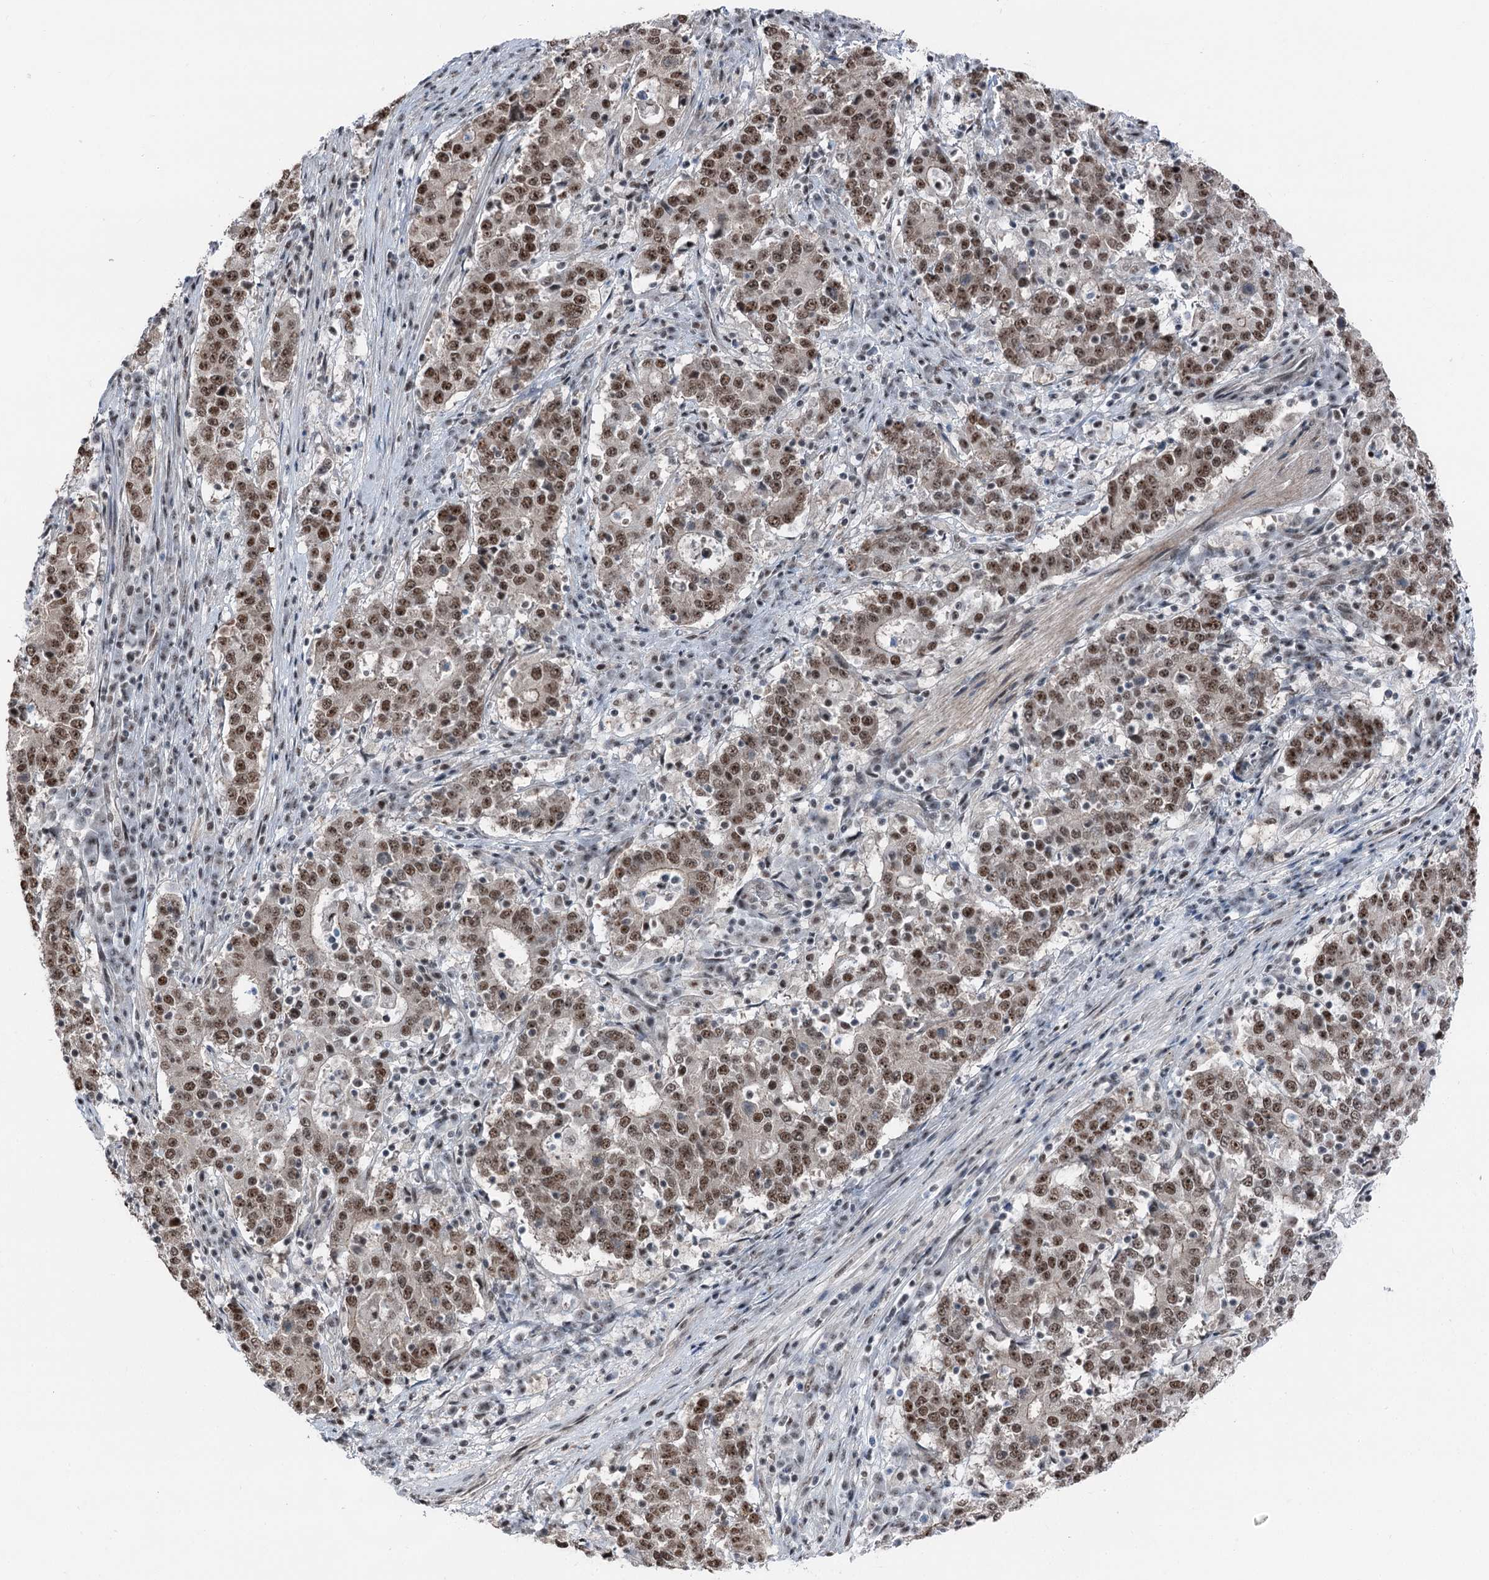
{"staining": {"intensity": "weak", "quantity": "25%-75%", "location": "nuclear"}, "tissue": "stomach cancer", "cell_type": "Tumor cells", "image_type": "cancer", "snomed": [{"axis": "morphology", "description": "Adenocarcinoma, NOS"}, {"axis": "topography", "description": "Stomach"}], "caption": "An image of stomach cancer (adenocarcinoma) stained for a protein demonstrates weak nuclear brown staining in tumor cells. (Brightfield microscopy of DAB IHC at high magnification).", "gene": "POLR2H", "patient": {"sex": "male", "age": 59}}